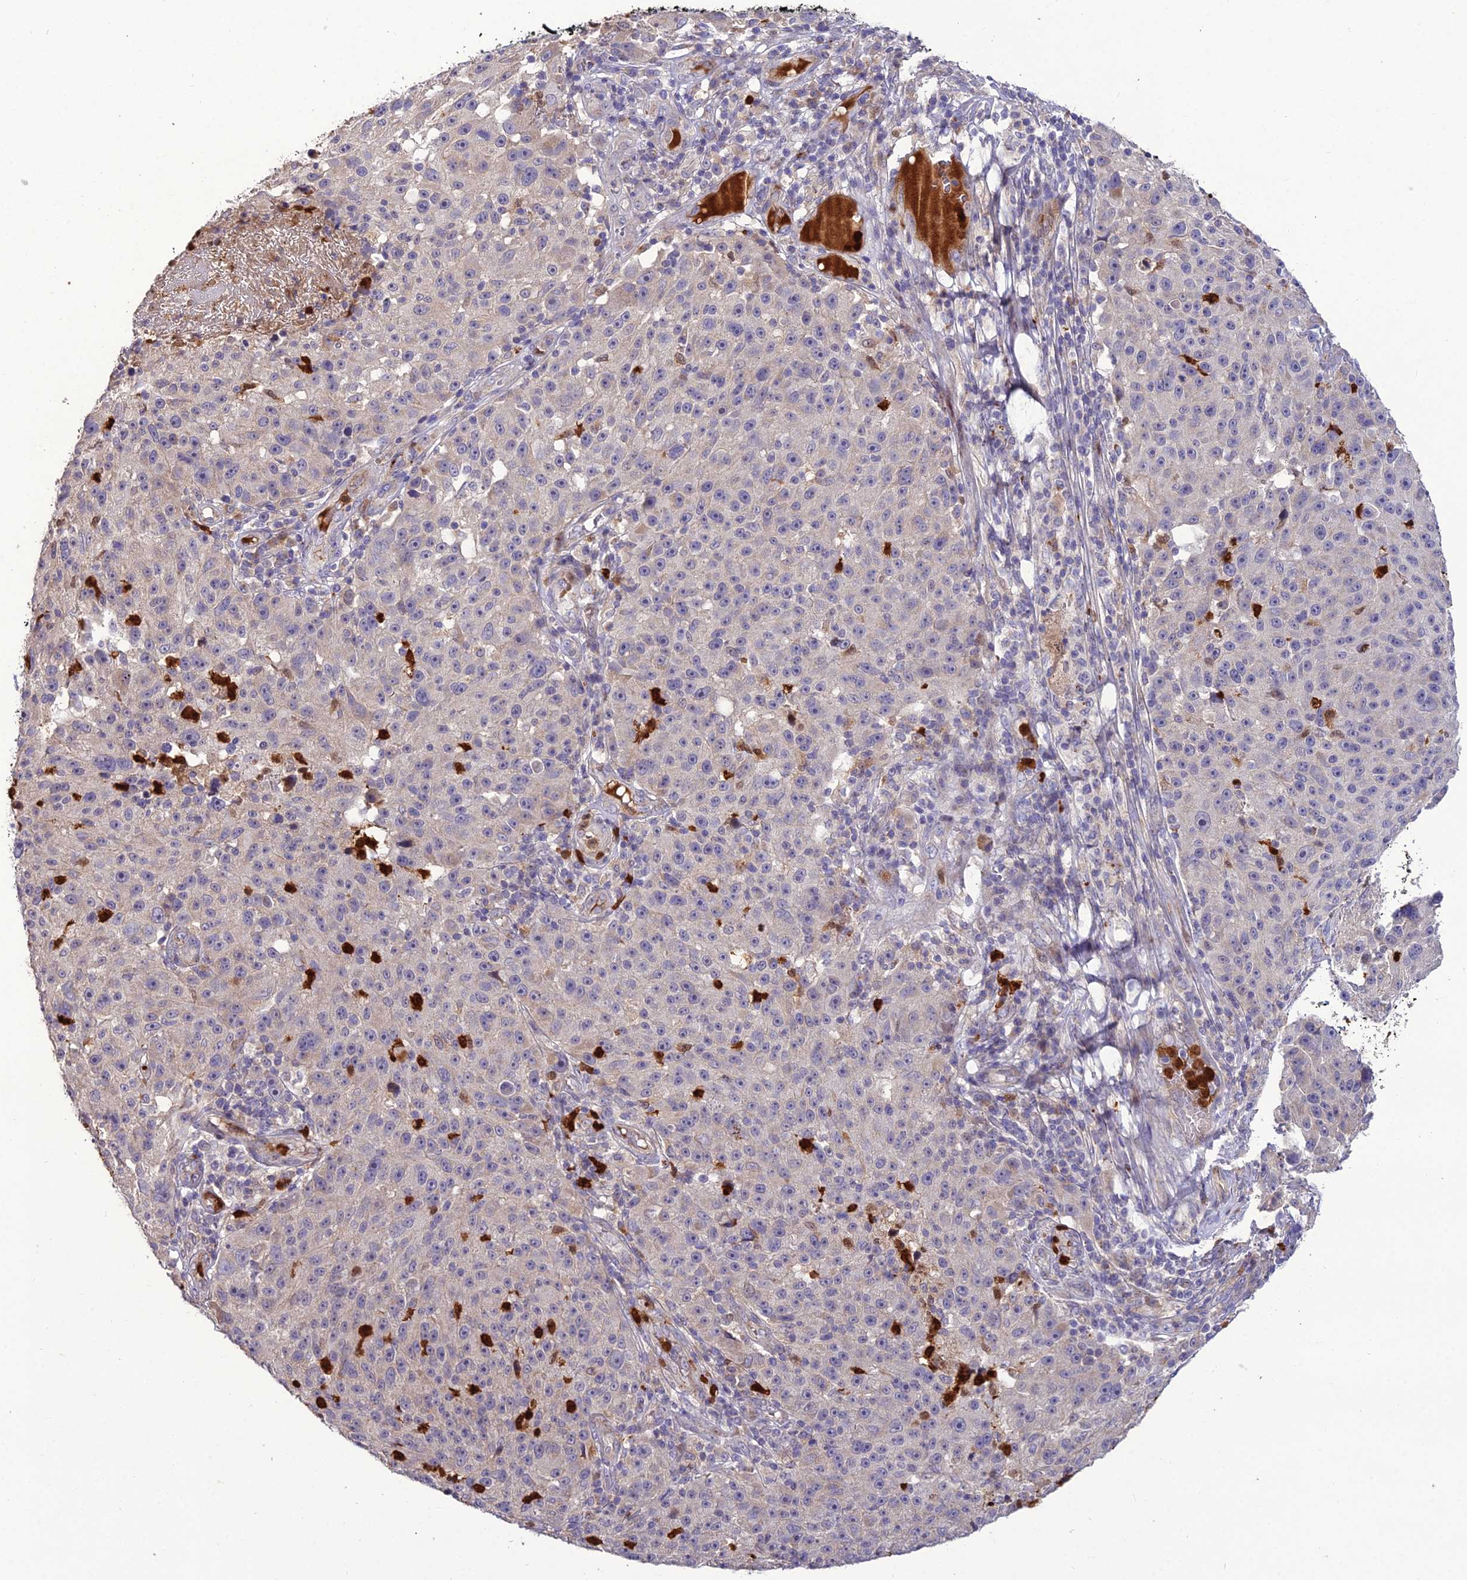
{"staining": {"intensity": "negative", "quantity": "none", "location": "none"}, "tissue": "melanoma", "cell_type": "Tumor cells", "image_type": "cancer", "snomed": [{"axis": "morphology", "description": "Malignant melanoma, NOS"}, {"axis": "topography", "description": "Skin"}], "caption": "The immunohistochemistry (IHC) photomicrograph has no significant staining in tumor cells of melanoma tissue.", "gene": "EID2", "patient": {"sex": "male", "age": 53}}